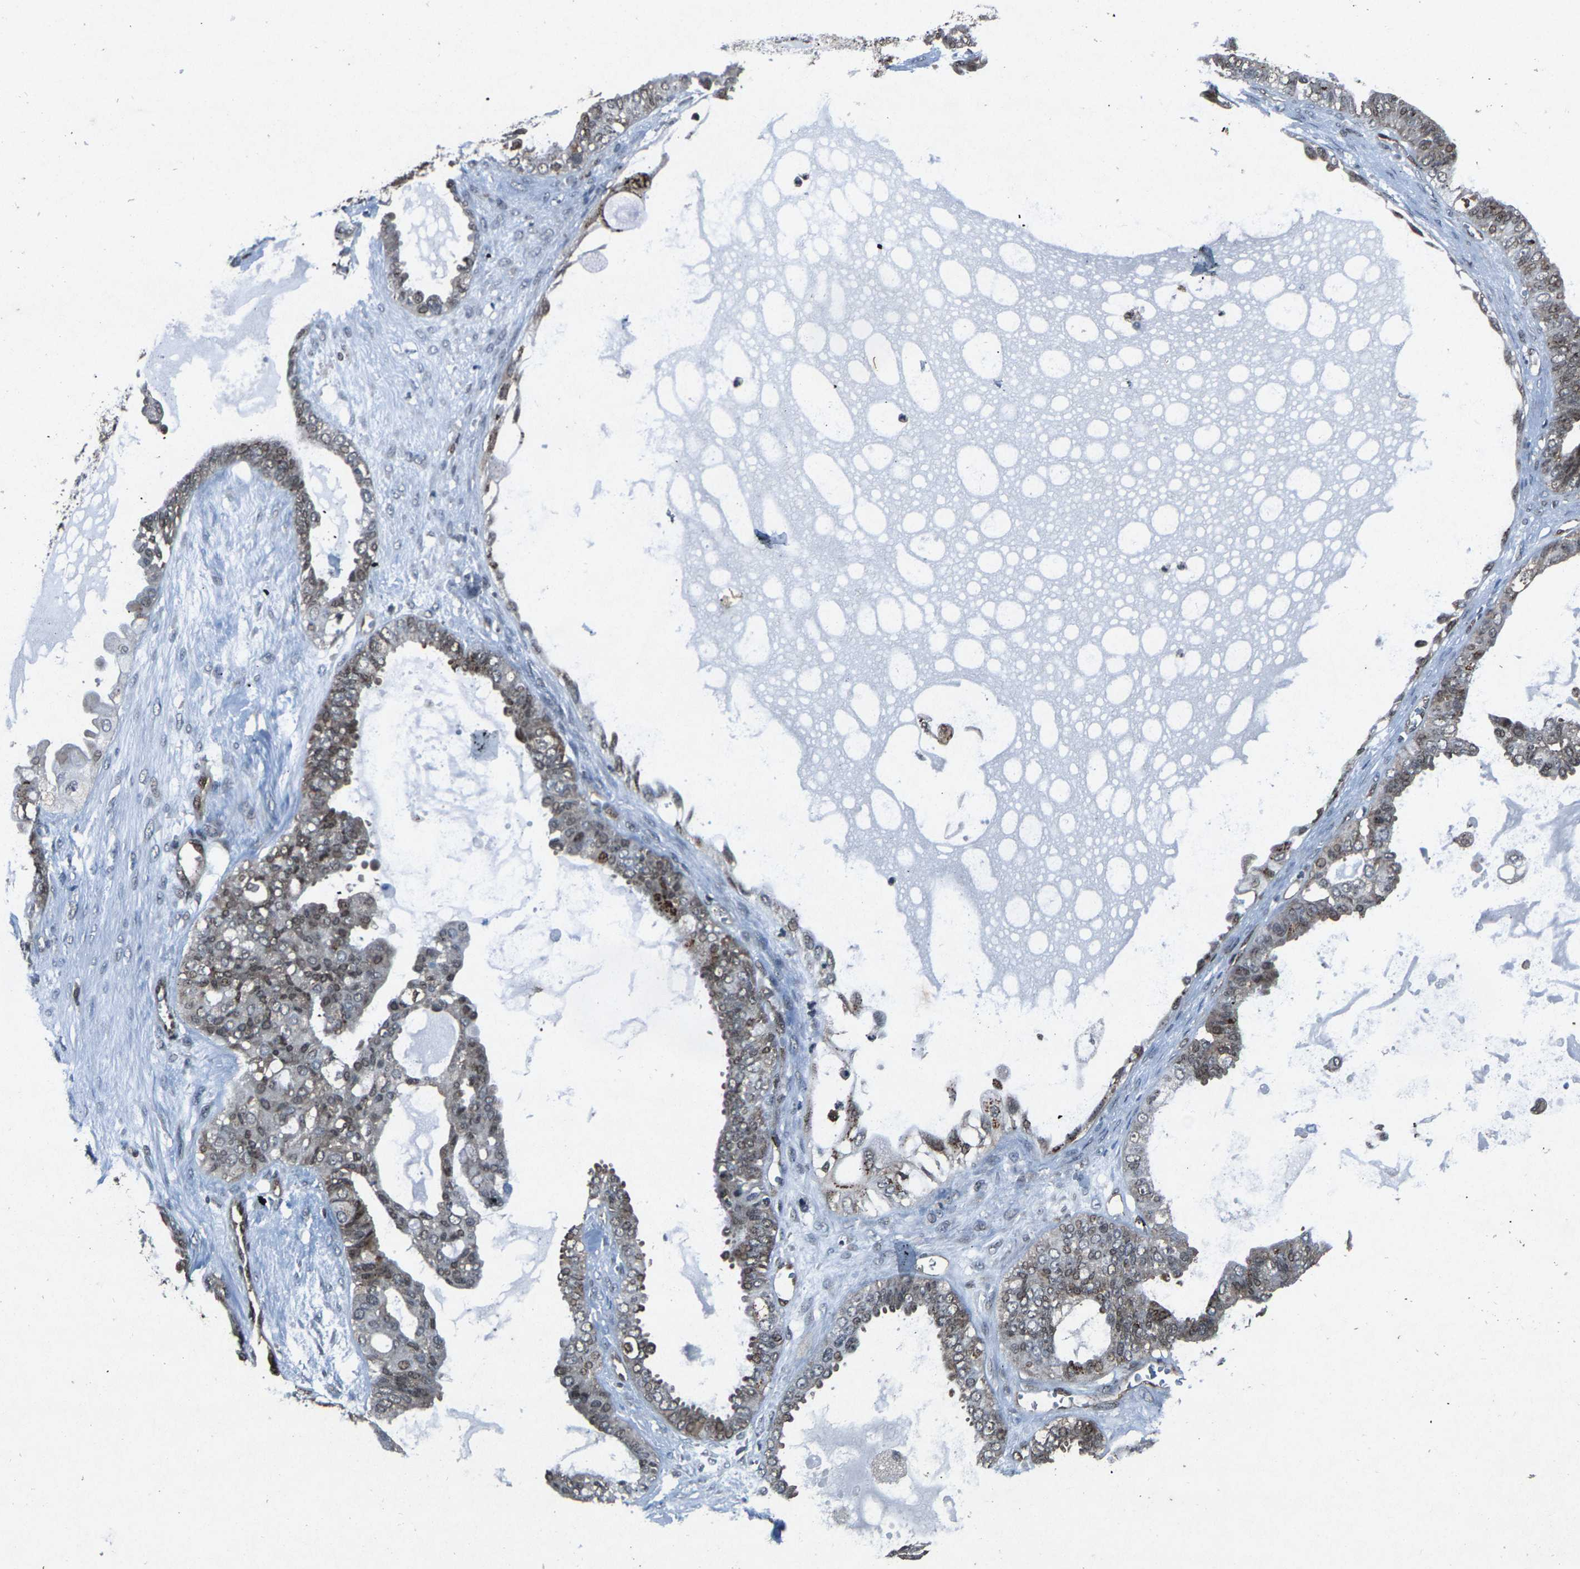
{"staining": {"intensity": "weak", "quantity": "25%-75%", "location": "nuclear"}, "tissue": "ovarian cancer", "cell_type": "Tumor cells", "image_type": "cancer", "snomed": [{"axis": "morphology", "description": "Carcinoma, NOS"}, {"axis": "morphology", "description": "Carcinoma, endometroid"}, {"axis": "topography", "description": "Ovary"}], "caption": "Weak nuclear protein staining is present in approximately 25%-75% of tumor cells in endometroid carcinoma (ovarian).", "gene": "ATXN3", "patient": {"sex": "female", "age": 50}}